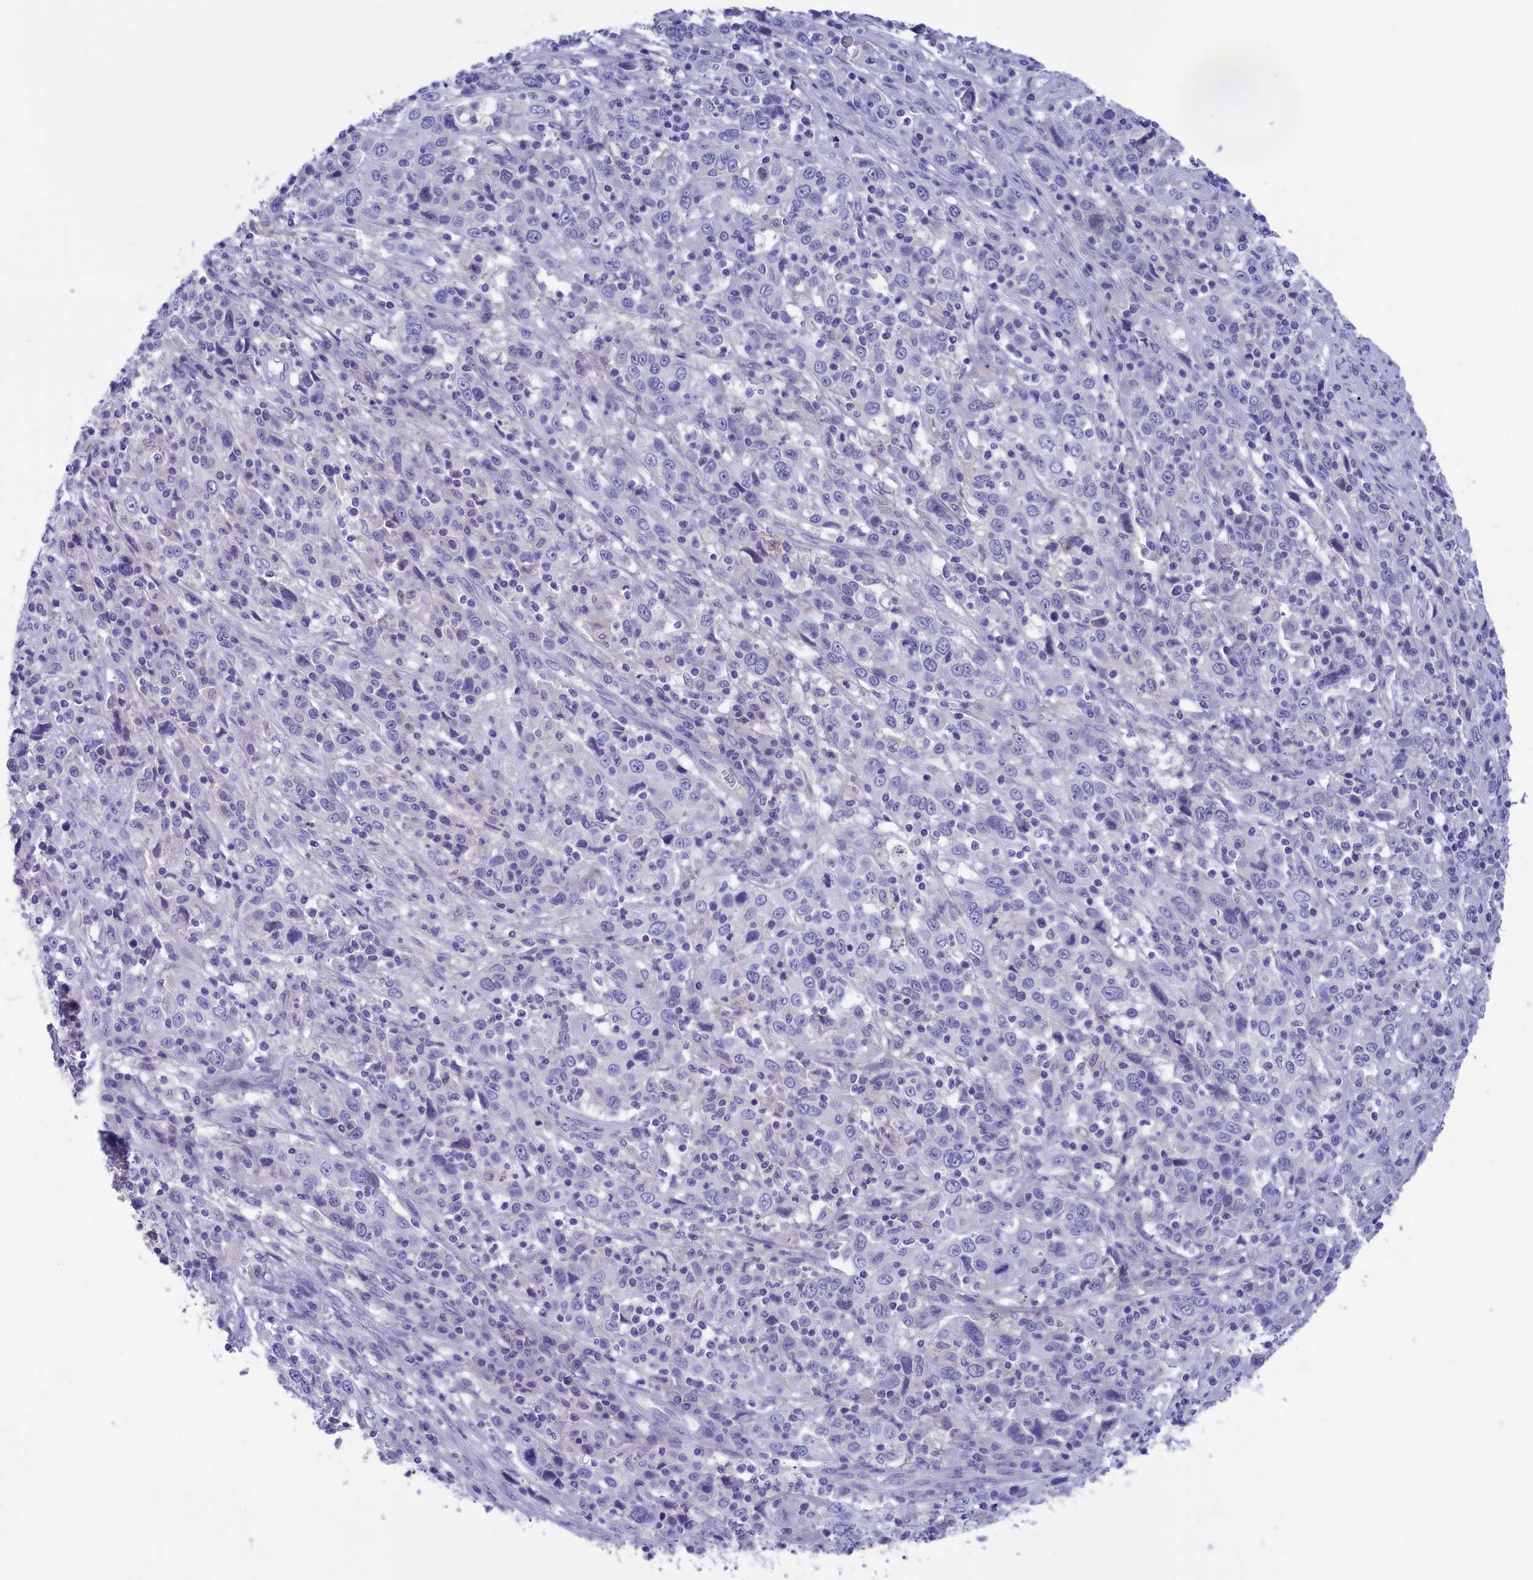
{"staining": {"intensity": "negative", "quantity": "none", "location": "none"}, "tissue": "cervical cancer", "cell_type": "Tumor cells", "image_type": "cancer", "snomed": [{"axis": "morphology", "description": "Squamous cell carcinoma, NOS"}, {"axis": "topography", "description": "Cervix"}], "caption": "High power microscopy histopathology image of an IHC micrograph of squamous cell carcinoma (cervical), revealing no significant positivity in tumor cells. Nuclei are stained in blue.", "gene": "VPS35L", "patient": {"sex": "female", "age": 46}}